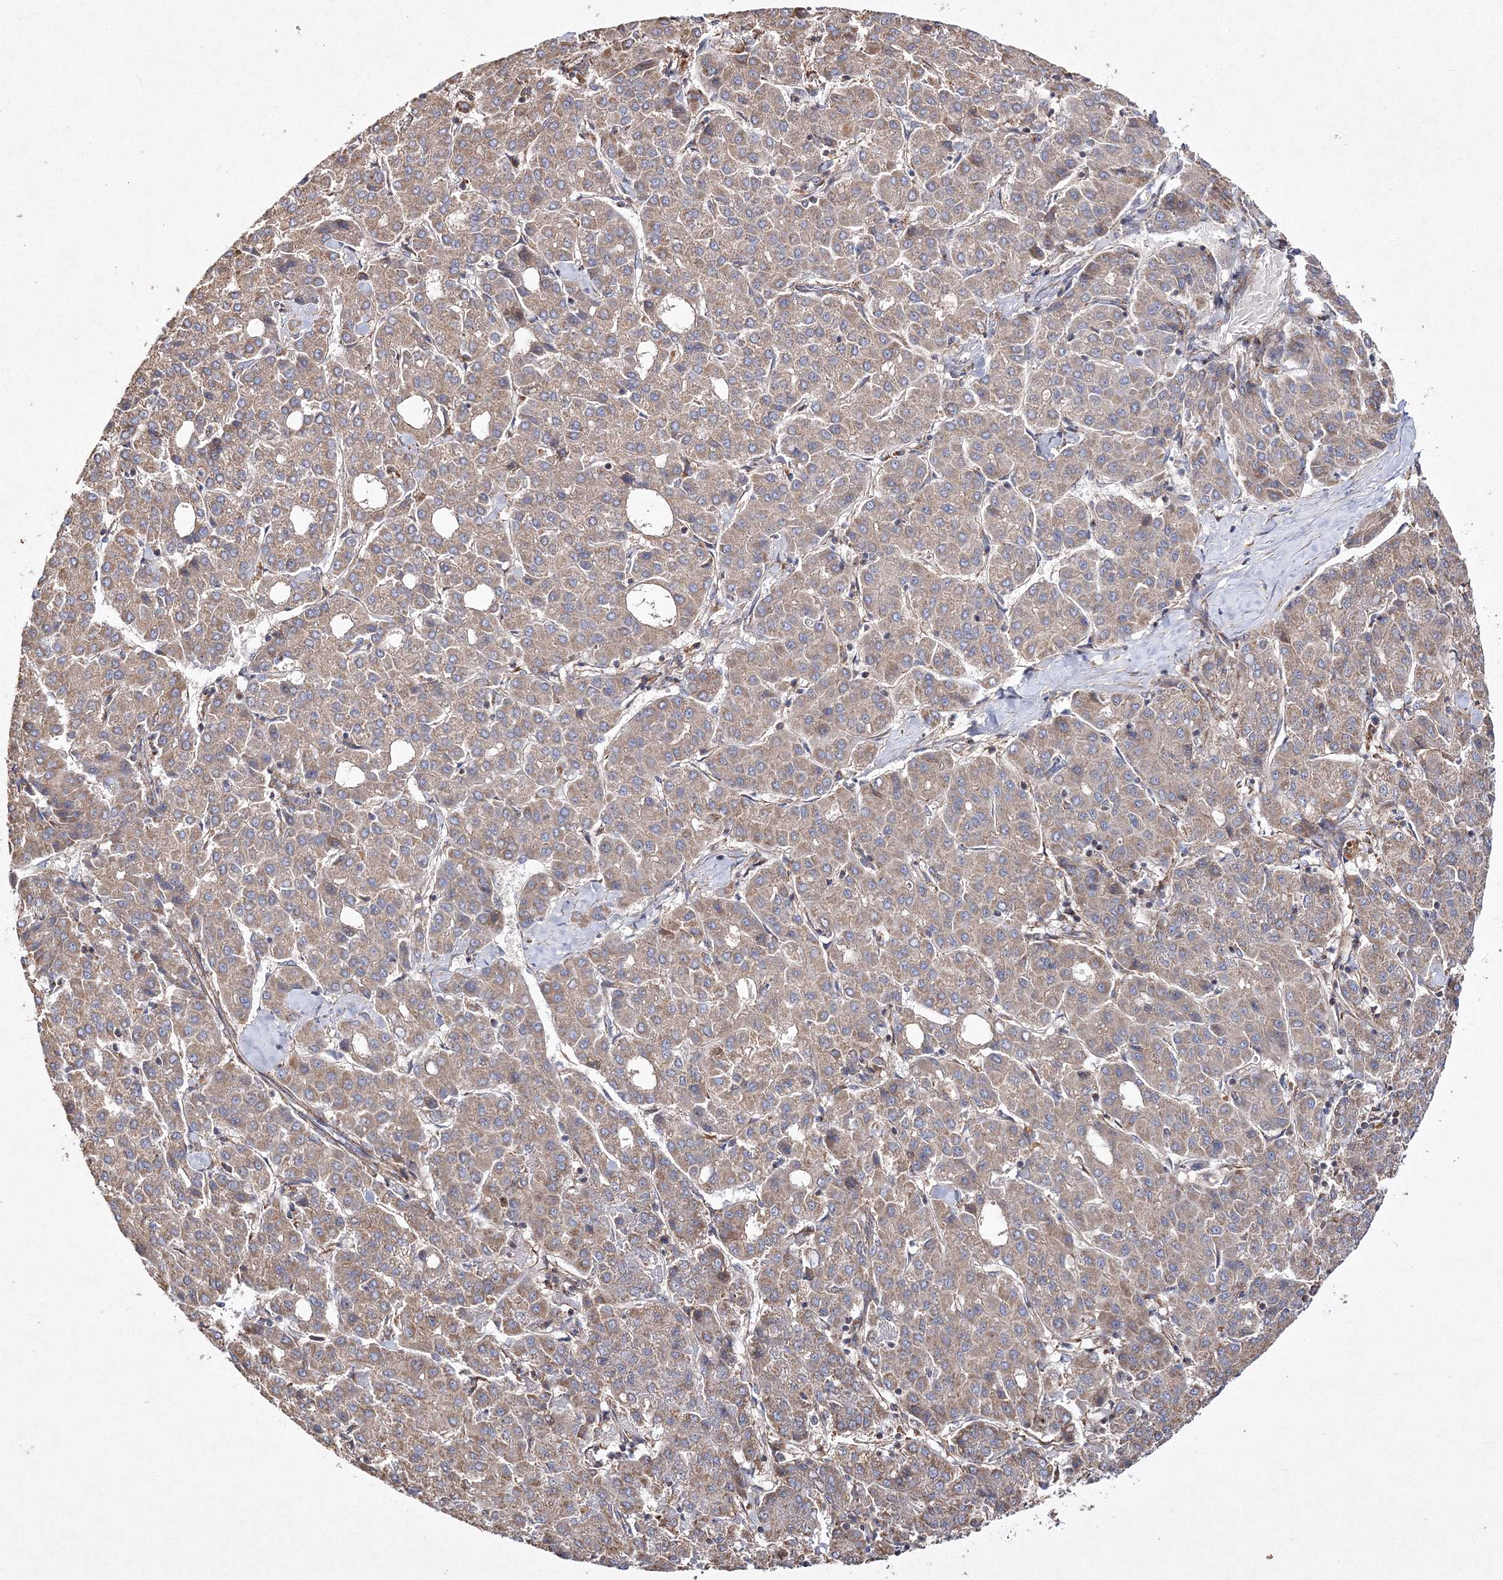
{"staining": {"intensity": "weak", "quantity": ">75%", "location": "cytoplasmic/membranous"}, "tissue": "liver cancer", "cell_type": "Tumor cells", "image_type": "cancer", "snomed": [{"axis": "morphology", "description": "Carcinoma, Hepatocellular, NOS"}, {"axis": "topography", "description": "Liver"}], "caption": "This is an image of immunohistochemistry (IHC) staining of liver hepatocellular carcinoma, which shows weak staining in the cytoplasmic/membranous of tumor cells.", "gene": "DNAJC13", "patient": {"sex": "male", "age": 65}}